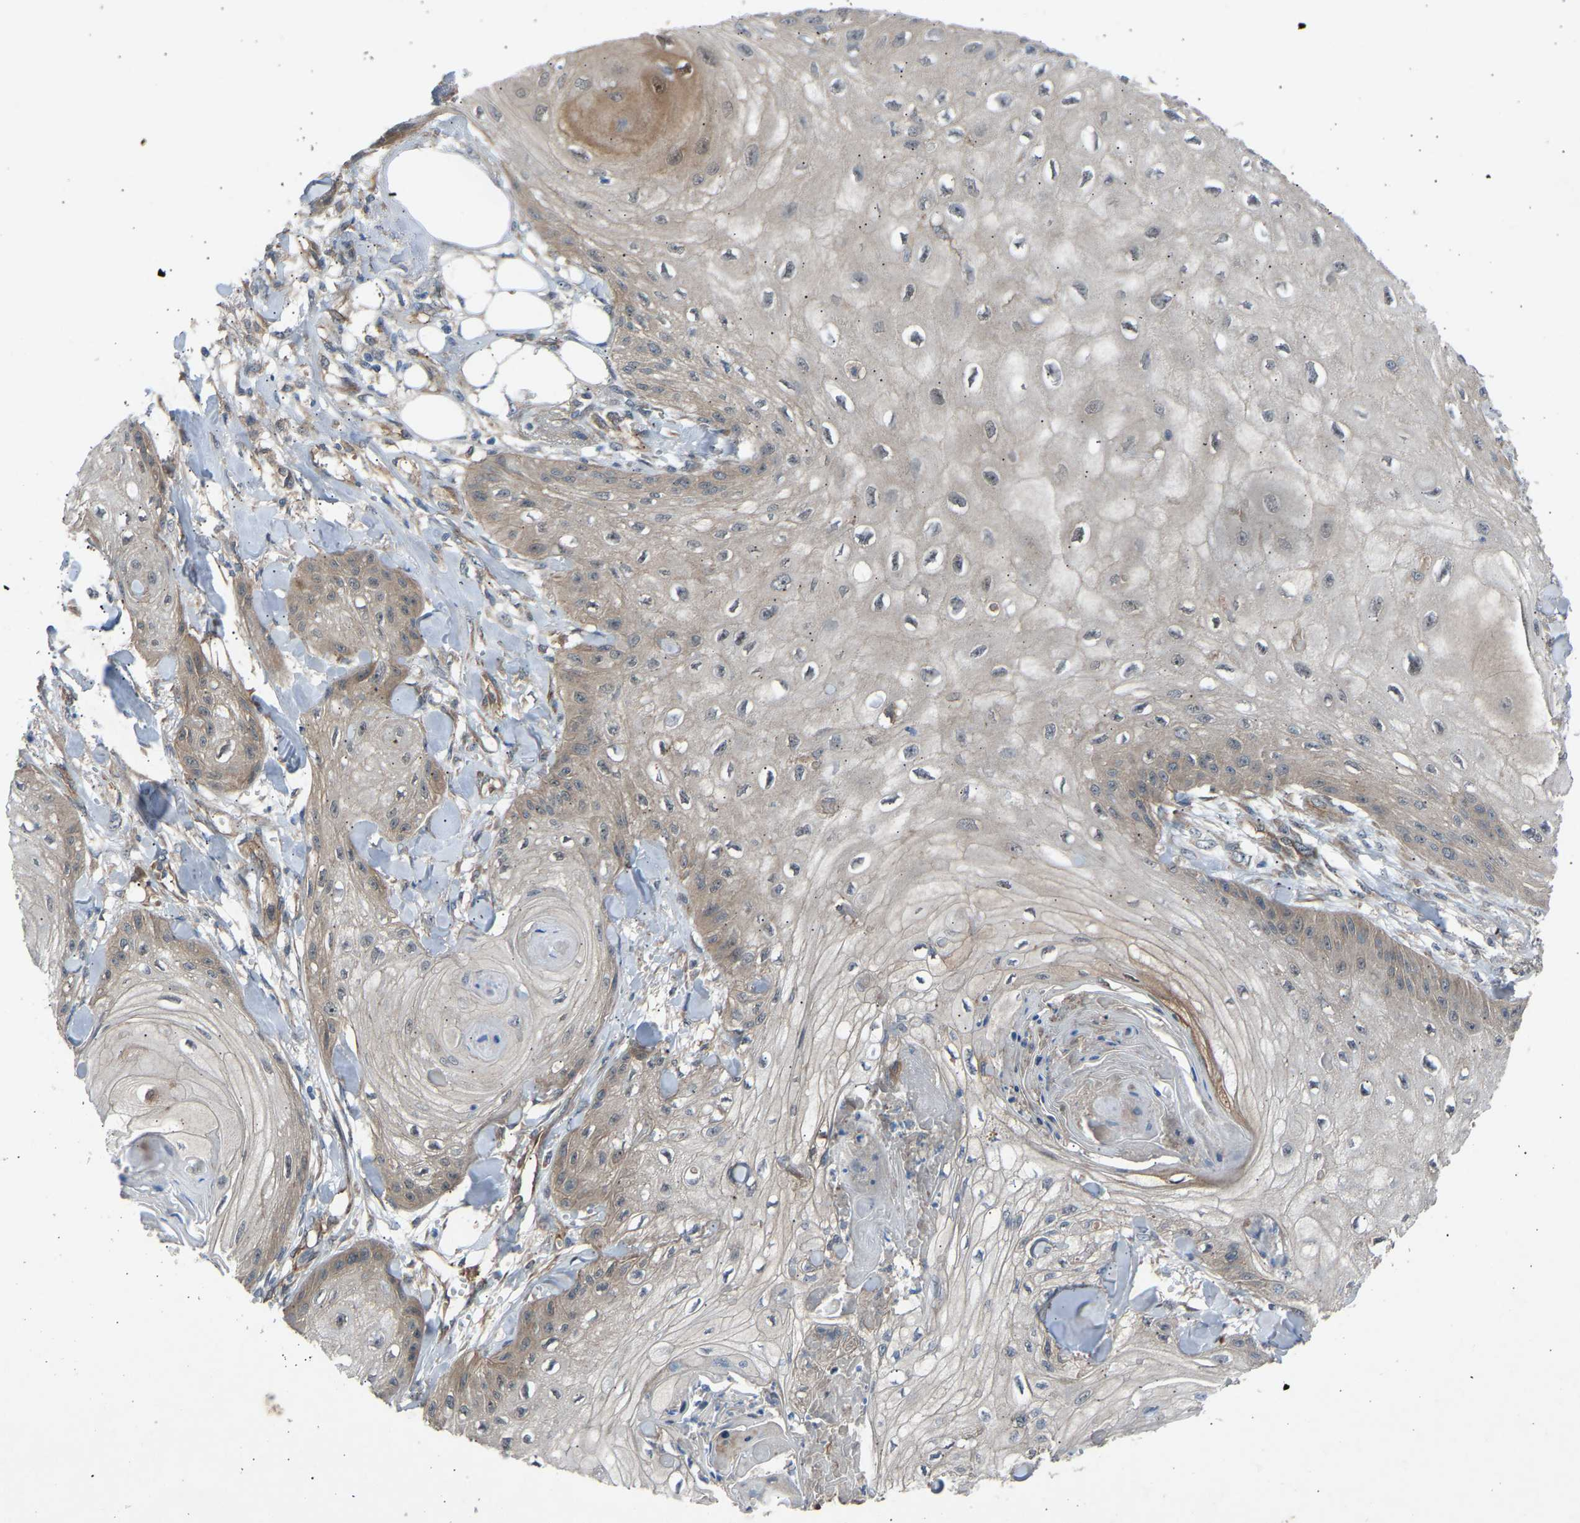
{"staining": {"intensity": "weak", "quantity": "<25%", "location": "cytoplasmic/membranous"}, "tissue": "skin cancer", "cell_type": "Tumor cells", "image_type": "cancer", "snomed": [{"axis": "morphology", "description": "Squamous cell carcinoma, NOS"}, {"axis": "topography", "description": "Skin"}], "caption": "IHC image of human skin cancer (squamous cell carcinoma) stained for a protein (brown), which exhibits no positivity in tumor cells.", "gene": "GAS2L1", "patient": {"sex": "male", "age": 74}}